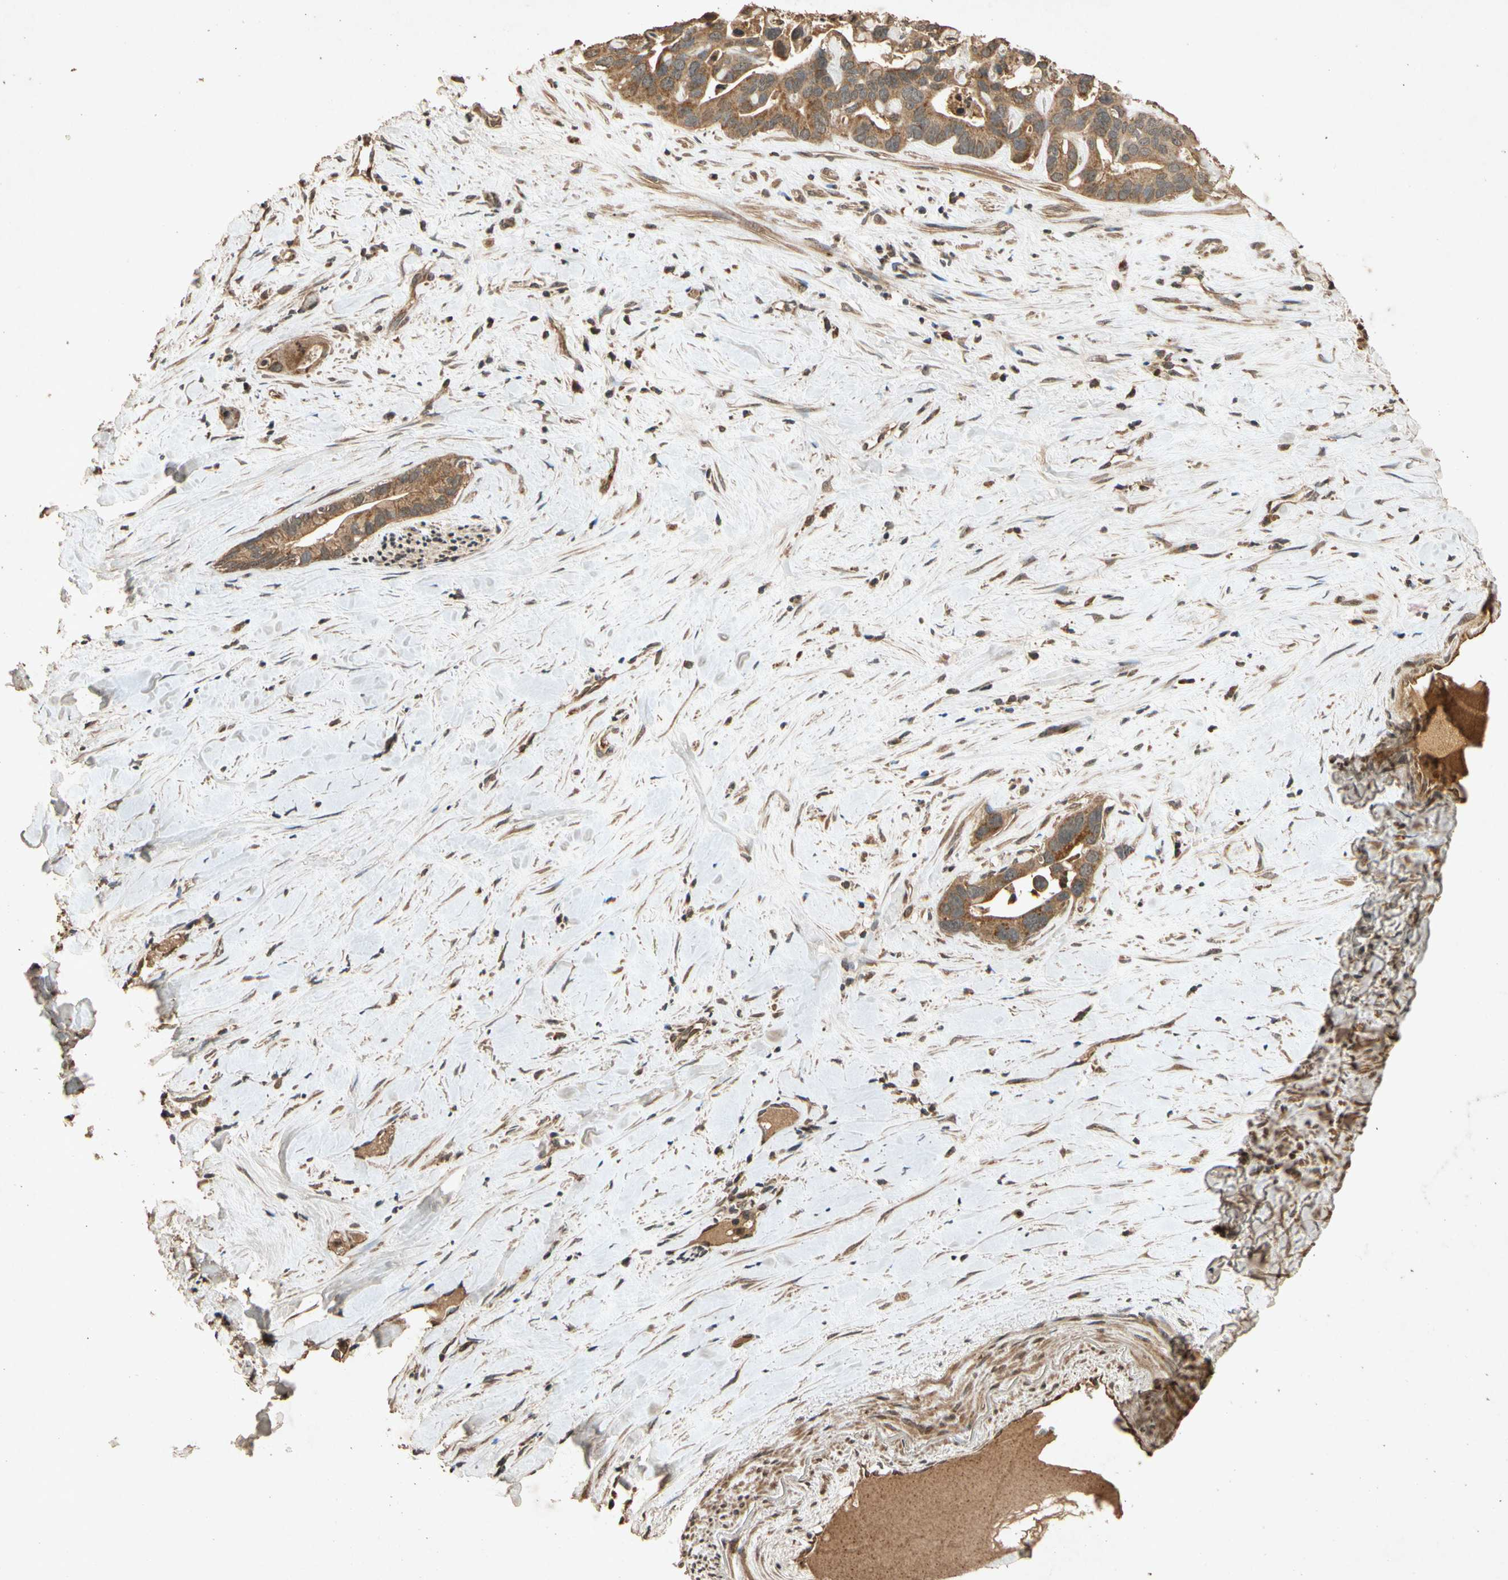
{"staining": {"intensity": "moderate", "quantity": ">75%", "location": "cytoplasmic/membranous"}, "tissue": "liver cancer", "cell_type": "Tumor cells", "image_type": "cancer", "snomed": [{"axis": "morphology", "description": "Cholangiocarcinoma"}, {"axis": "topography", "description": "Liver"}], "caption": "IHC photomicrograph of neoplastic tissue: human liver cancer (cholangiocarcinoma) stained using immunohistochemistry reveals medium levels of moderate protein expression localized specifically in the cytoplasmic/membranous of tumor cells, appearing as a cytoplasmic/membranous brown color.", "gene": "TXN2", "patient": {"sex": "female", "age": 65}}